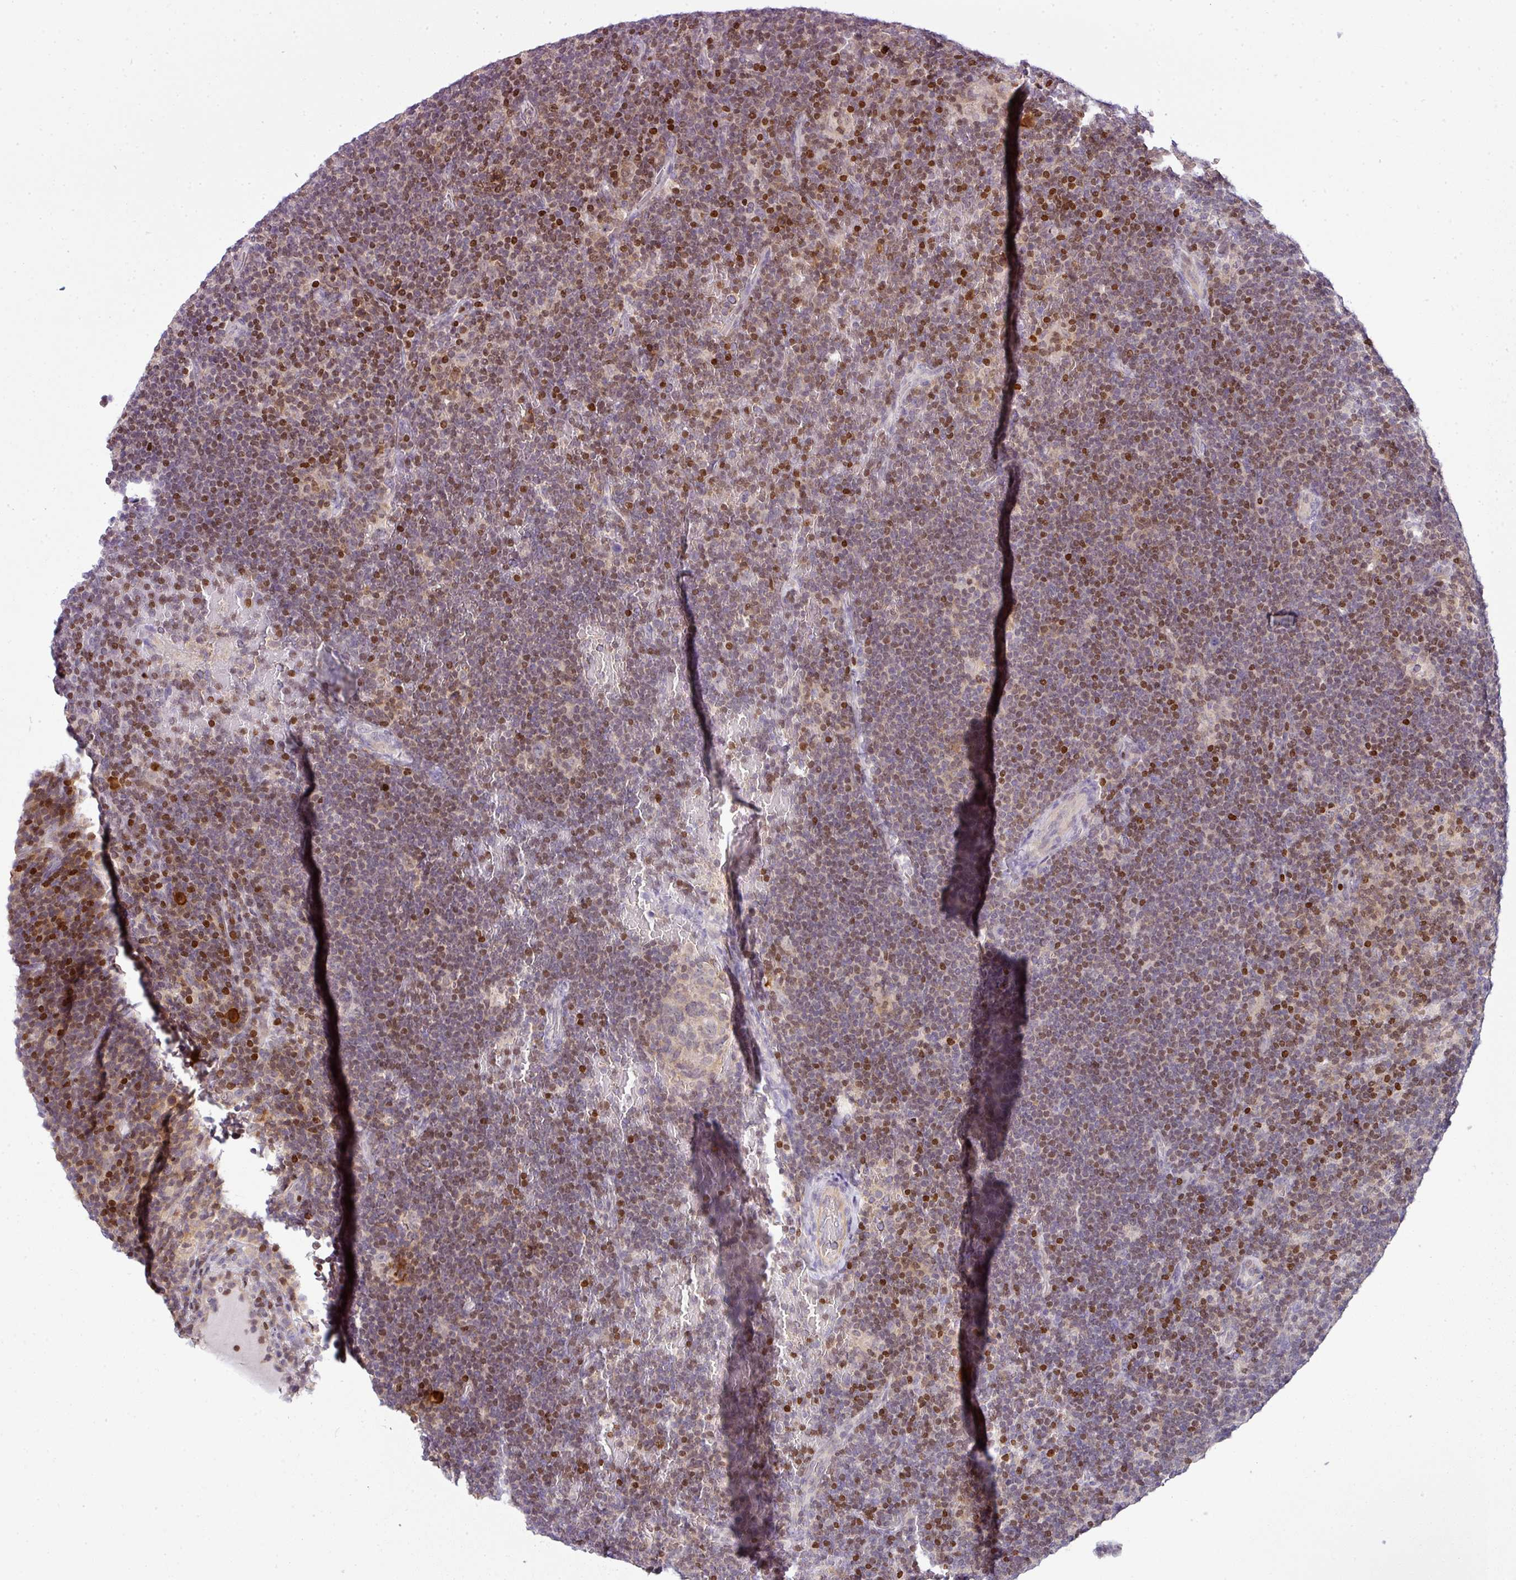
{"staining": {"intensity": "negative", "quantity": "none", "location": "none"}, "tissue": "lymphoma", "cell_type": "Tumor cells", "image_type": "cancer", "snomed": [{"axis": "morphology", "description": "Hodgkin's disease, NOS"}, {"axis": "topography", "description": "Lymph node"}], "caption": "The photomicrograph exhibits no significant positivity in tumor cells of Hodgkin's disease. Nuclei are stained in blue.", "gene": "STAT5A", "patient": {"sex": "female", "age": 57}}